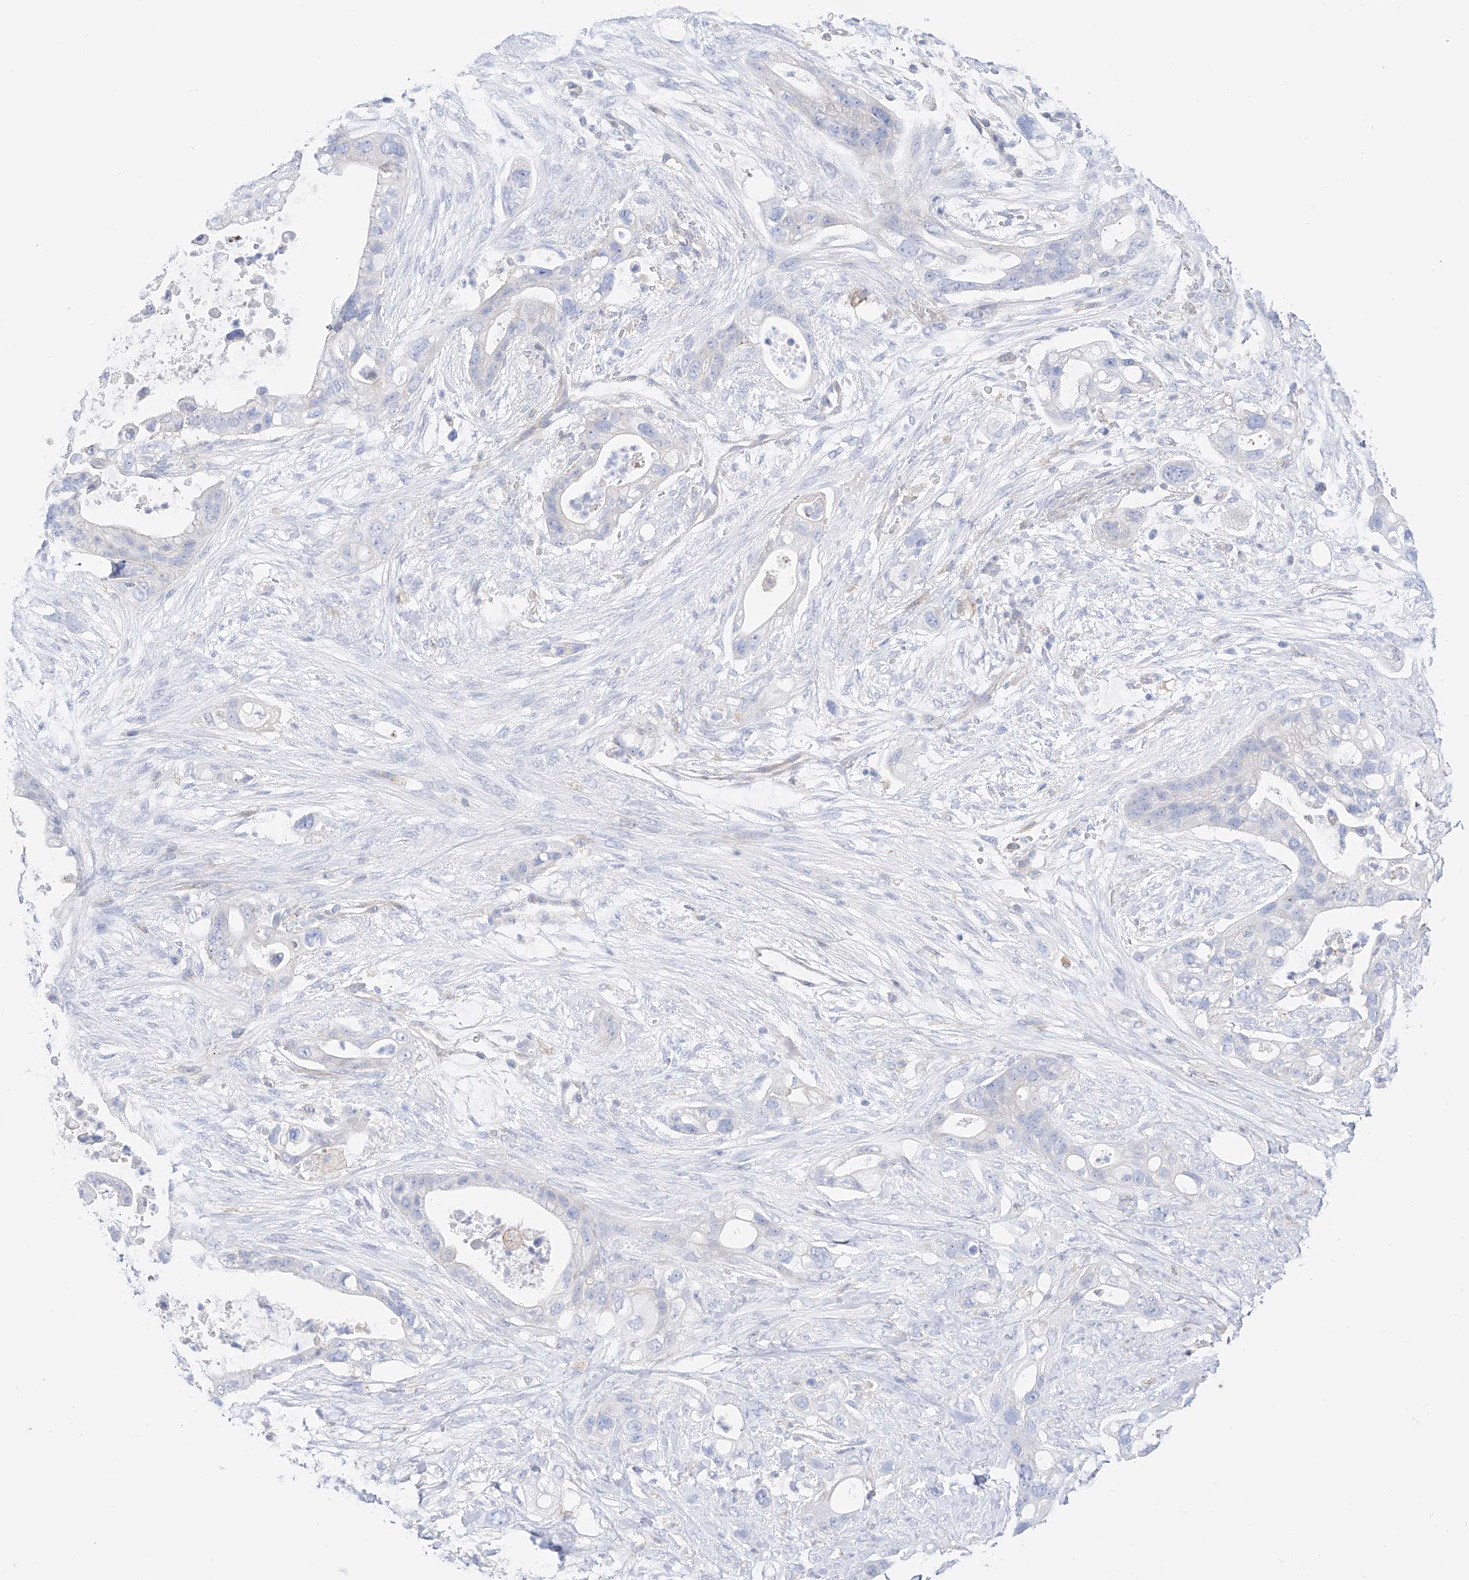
{"staining": {"intensity": "negative", "quantity": "none", "location": "none"}, "tissue": "pancreatic cancer", "cell_type": "Tumor cells", "image_type": "cancer", "snomed": [{"axis": "morphology", "description": "Adenocarcinoma, NOS"}, {"axis": "topography", "description": "Pancreas"}], "caption": "Immunohistochemical staining of human pancreatic cancer (adenocarcinoma) reveals no significant staining in tumor cells.", "gene": "ZNF653", "patient": {"sex": "male", "age": 53}}